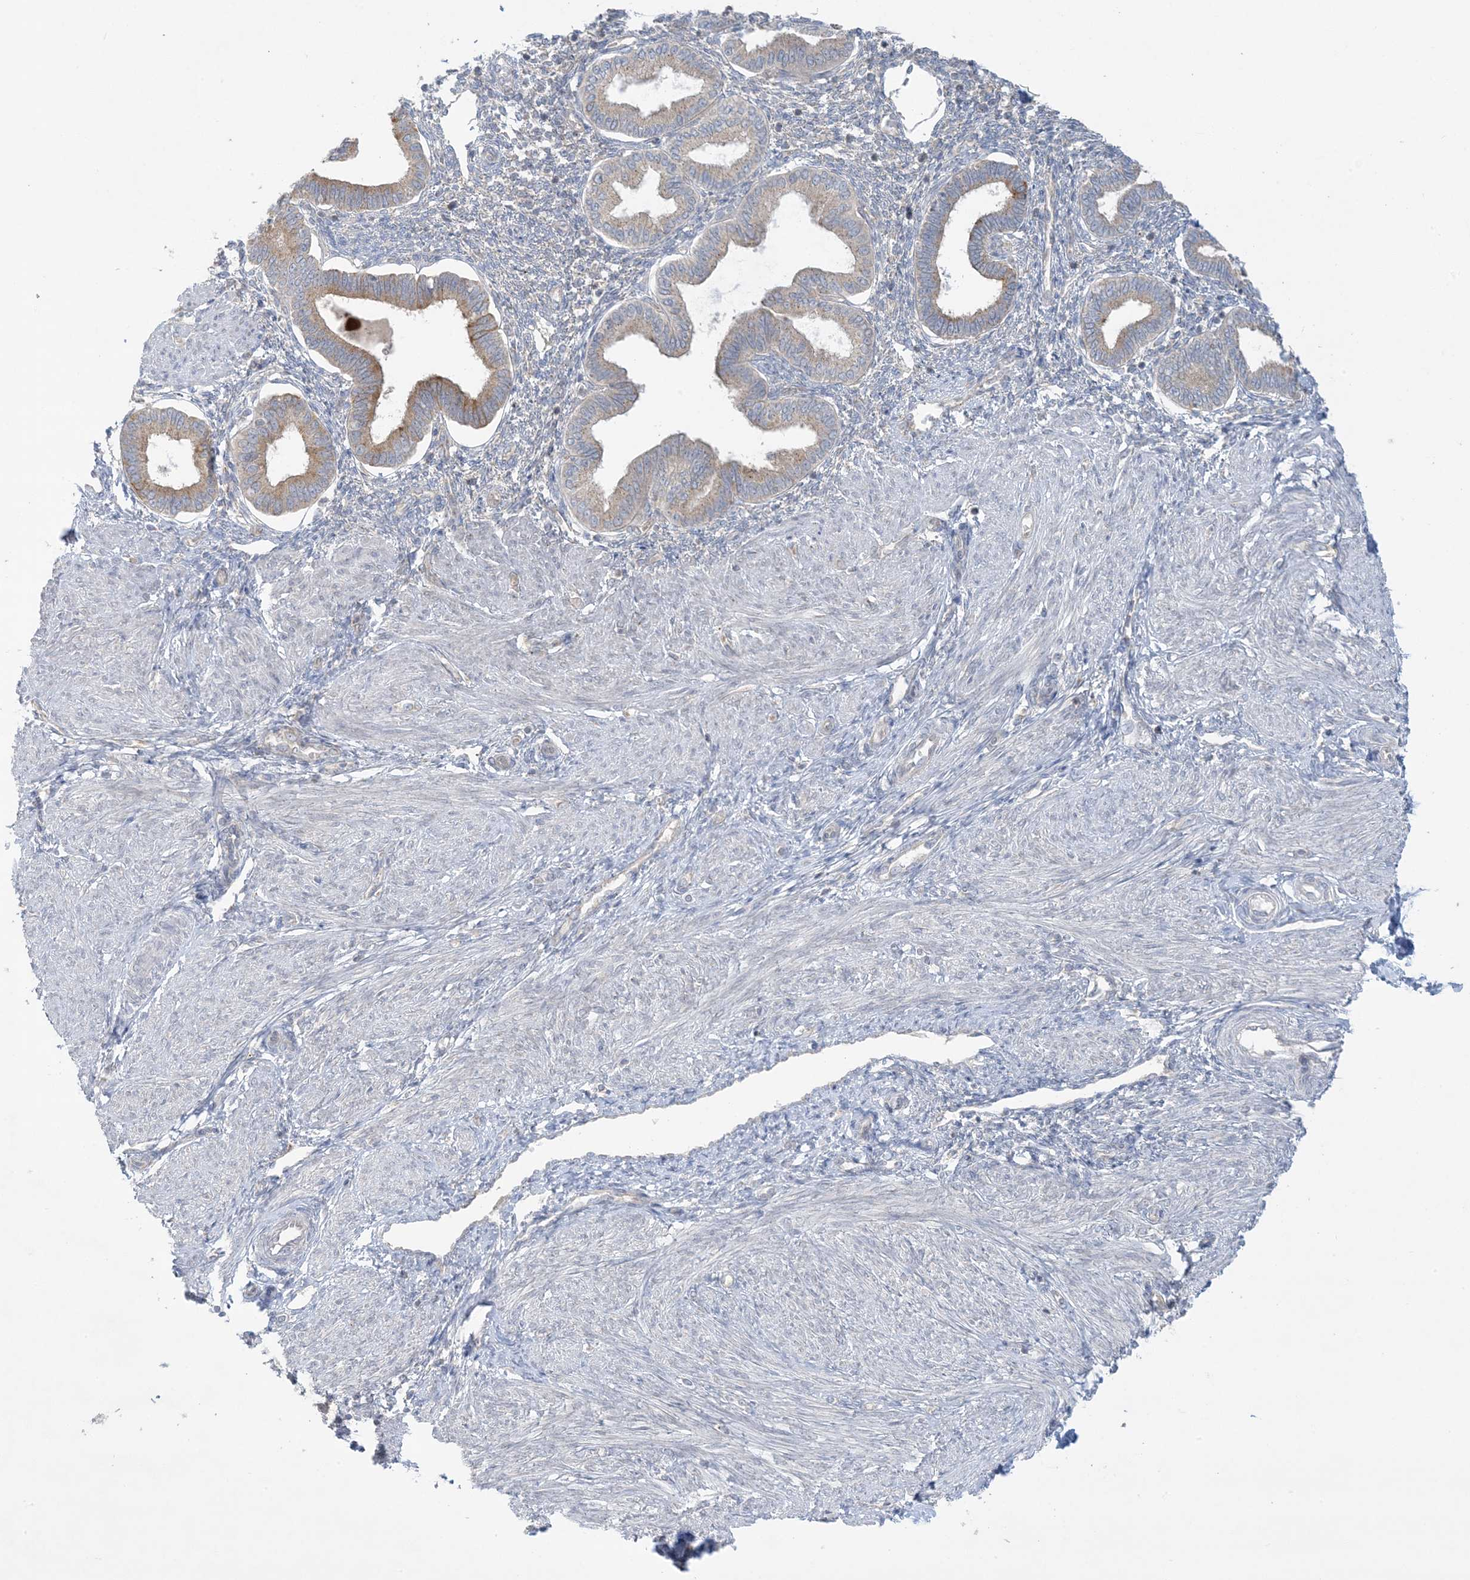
{"staining": {"intensity": "negative", "quantity": "none", "location": "none"}, "tissue": "endometrium", "cell_type": "Cells in endometrial stroma", "image_type": "normal", "snomed": [{"axis": "morphology", "description": "Normal tissue, NOS"}, {"axis": "topography", "description": "Endometrium"}], "caption": "This is a image of immunohistochemistry (IHC) staining of unremarkable endometrium, which shows no positivity in cells in endometrial stroma. The staining was performed using DAB (3,3'-diaminobenzidine) to visualize the protein expression in brown, while the nuclei were stained in blue with hematoxylin (Magnification: 20x).", "gene": "RPP40", "patient": {"sex": "female", "age": 53}}